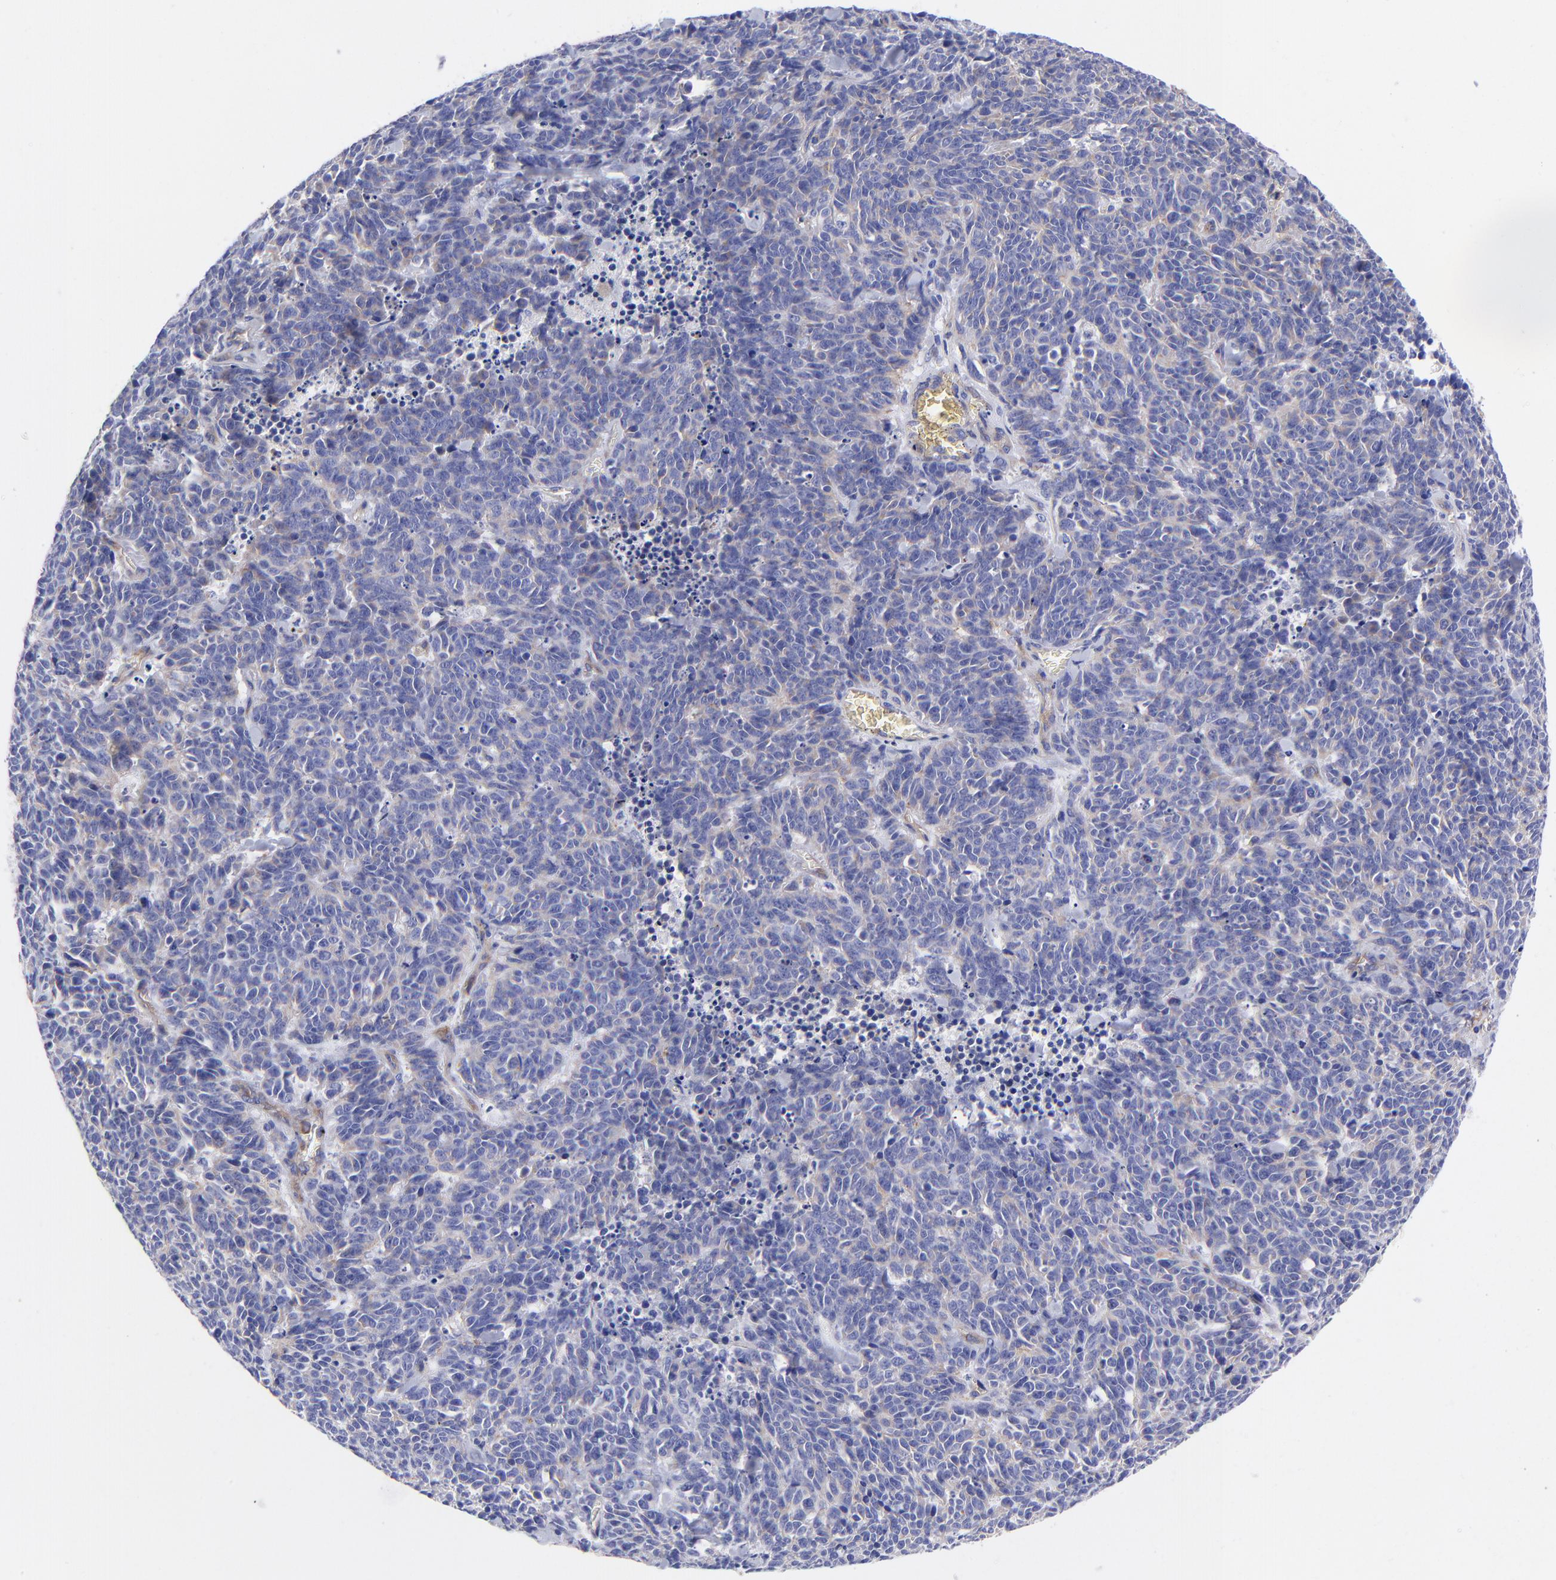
{"staining": {"intensity": "weak", "quantity": "25%-75%", "location": "cytoplasmic/membranous"}, "tissue": "lung cancer", "cell_type": "Tumor cells", "image_type": "cancer", "snomed": [{"axis": "morphology", "description": "Neoplasm, malignant, NOS"}, {"axis": "topography", "description": "Lung"}], "caption": "Lung cancer (malignant neoplasm) stained with a brown dye reveals weak cytoplasmic/membranous positive expression in approximately 25%-75% of tumor cells.", "gene": "PPFIBP1", "patient": {"sex": "female", "age": 58}}